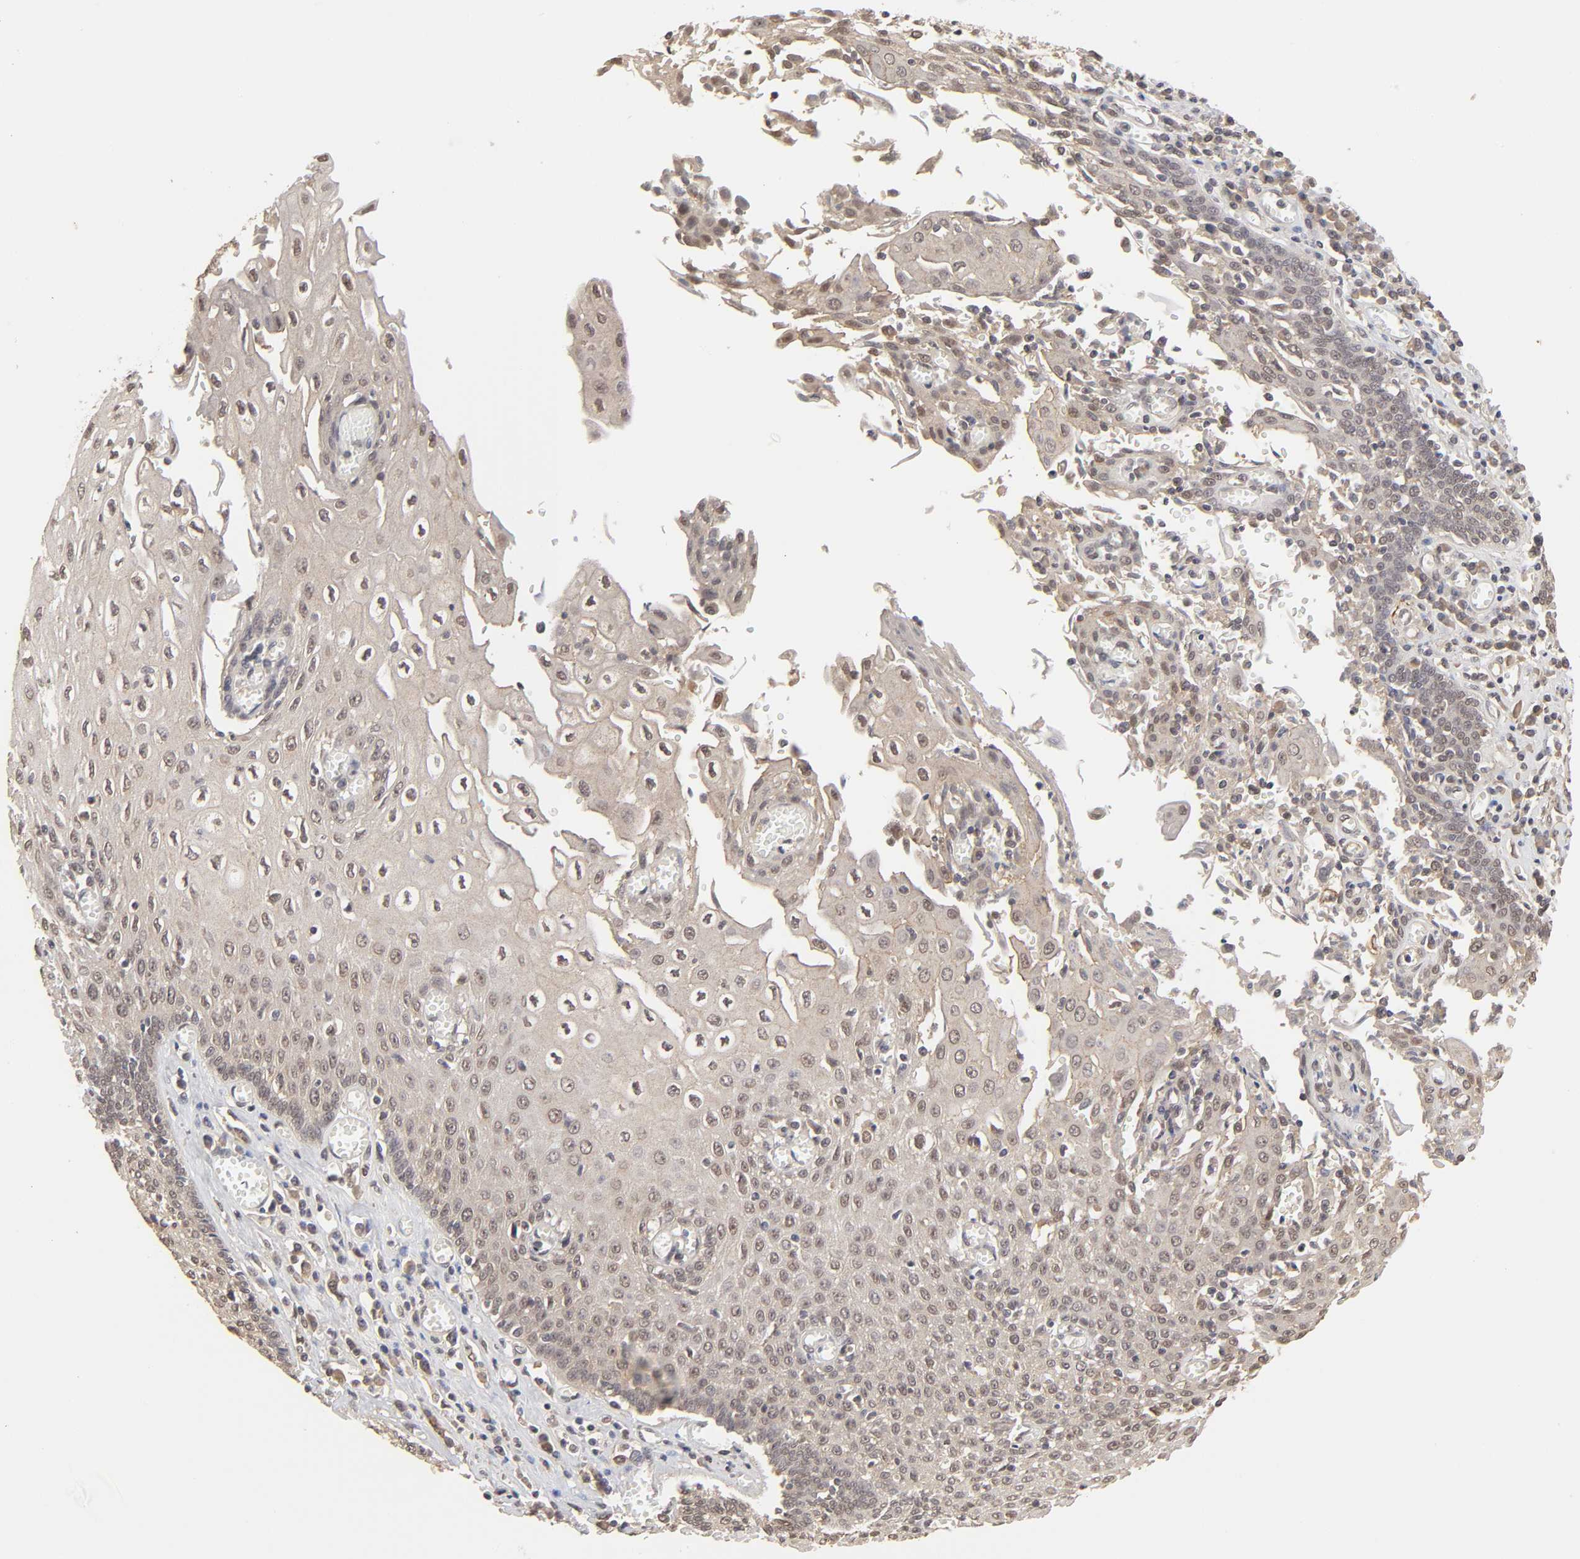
{"staining": {"intensity": "weak", "quantity": "25%-75%", "location": "cytoplasmic/membranous"}, "tissue": "esophagus", "cell_type": "Squamous epithelial cells", "image_type": "normal", "snomed": [{"axis": "morphology", "description": "Normal tissue, NOS"}, {"axis": "morphology", "description": "Squamous cell carcinoma, NOS"}, {"axis": "topography", "description": "Esophagus"}], "caption": "This is an image of immunohistochemistry (IHC) staining of benign esophagus, which shows weak expression in the cytoplasmic/membranous of squamous epithelial cells.", "gene": "MAPK1", "patient": {"sex": "male", "age": 65}}